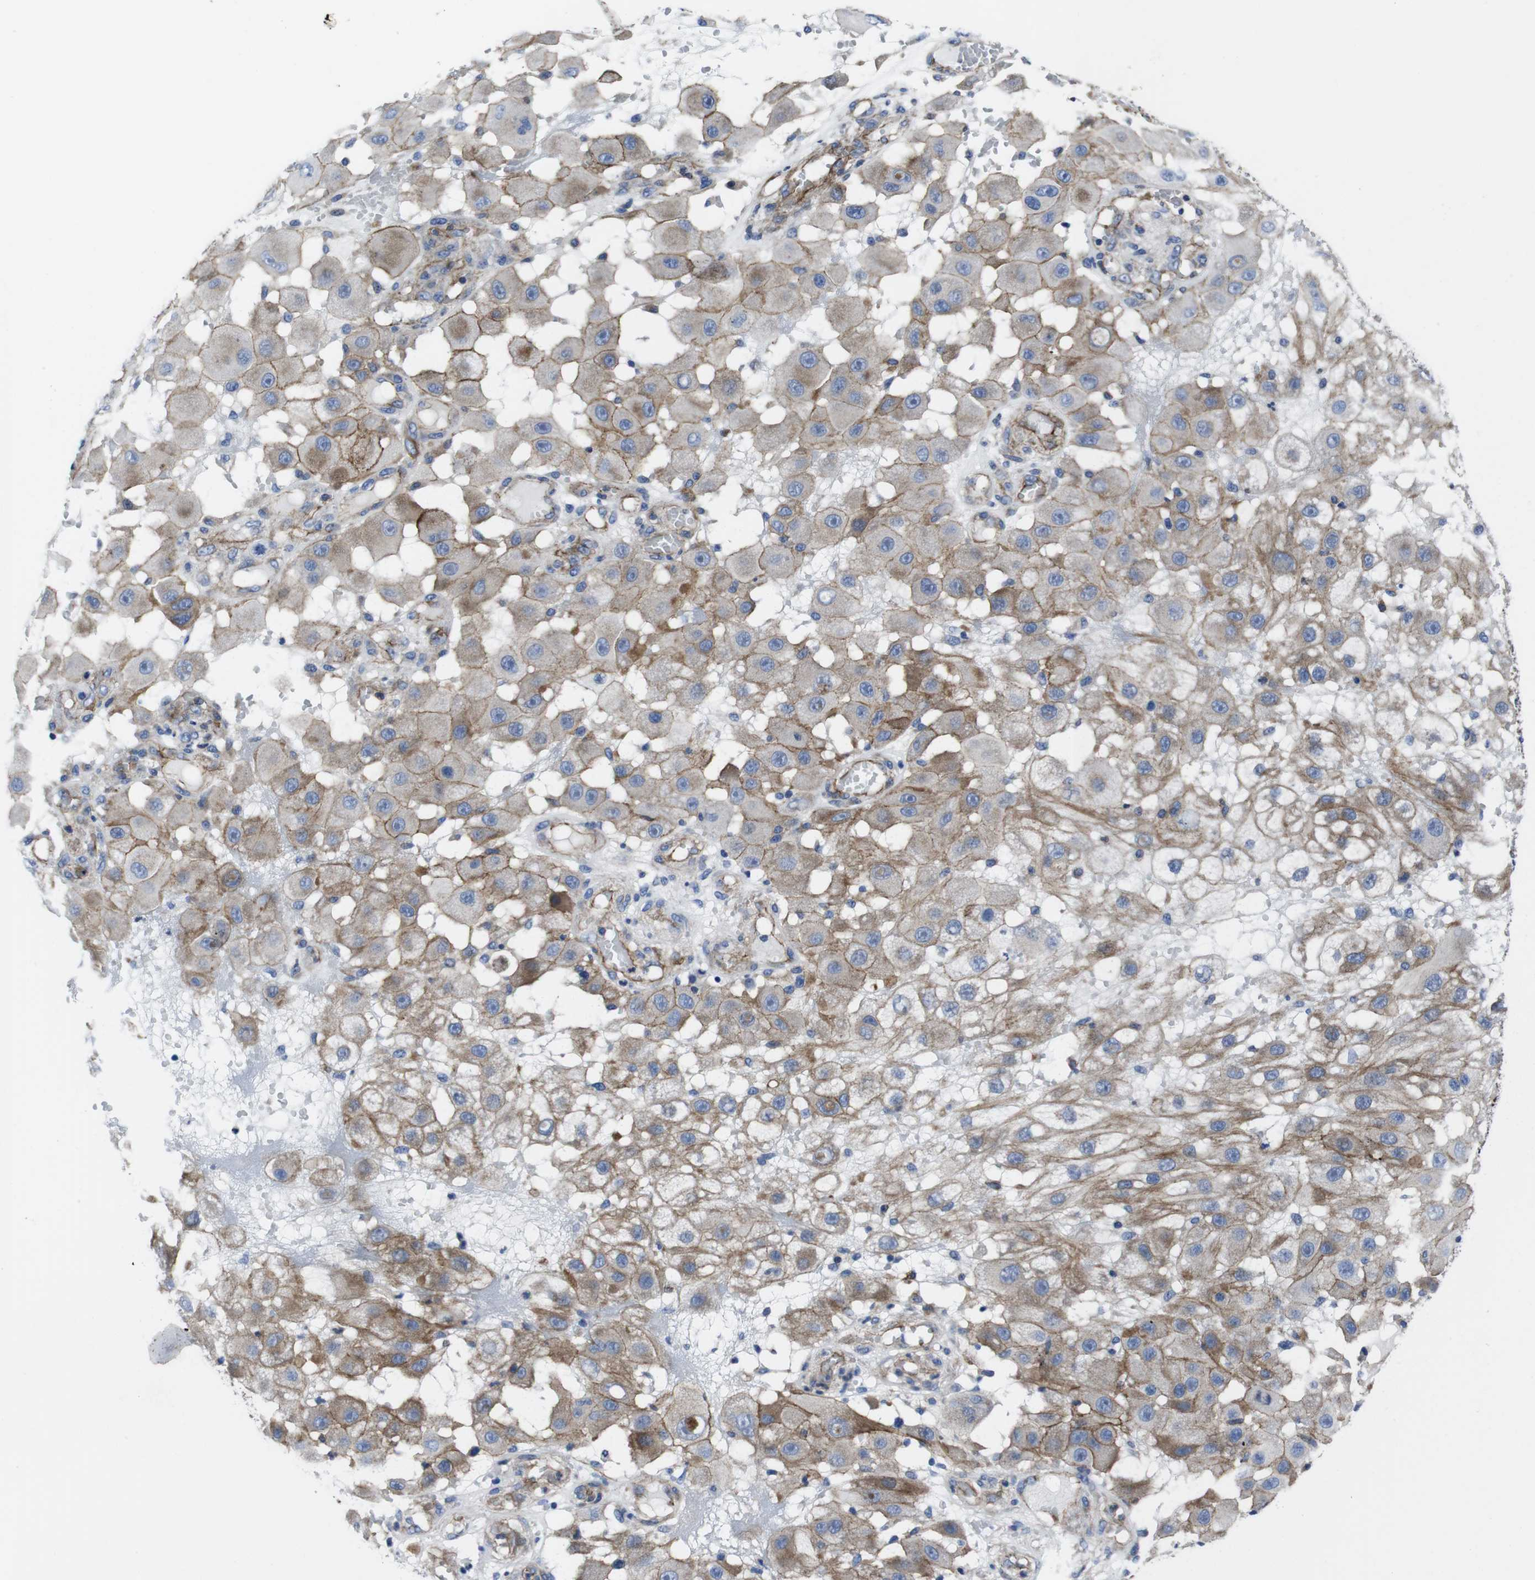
{"staining": {"intensity": "moderate", "quantity": "<25%", "location": "cytoplasmic/membranous"}, "tissue": "melanoma", "cell_type": "Tumor cells", "image_type": "cancer", "snomed": [{"axis": "morphology", "description": "Malignant melanoma, NOS"}, {"axis": "topography", "description": "Skin"}], "caption": "Immunohistochemical staining of malignant melanoma demonstrates moderate cytoplasmic/membranous protein expression in approximately <25% of tumor cells. (brown staining indicates protein expression, while blue staining denotes nuclei).", "gene": "NUMB", "patient": {"sex": "female", "age": 81}}